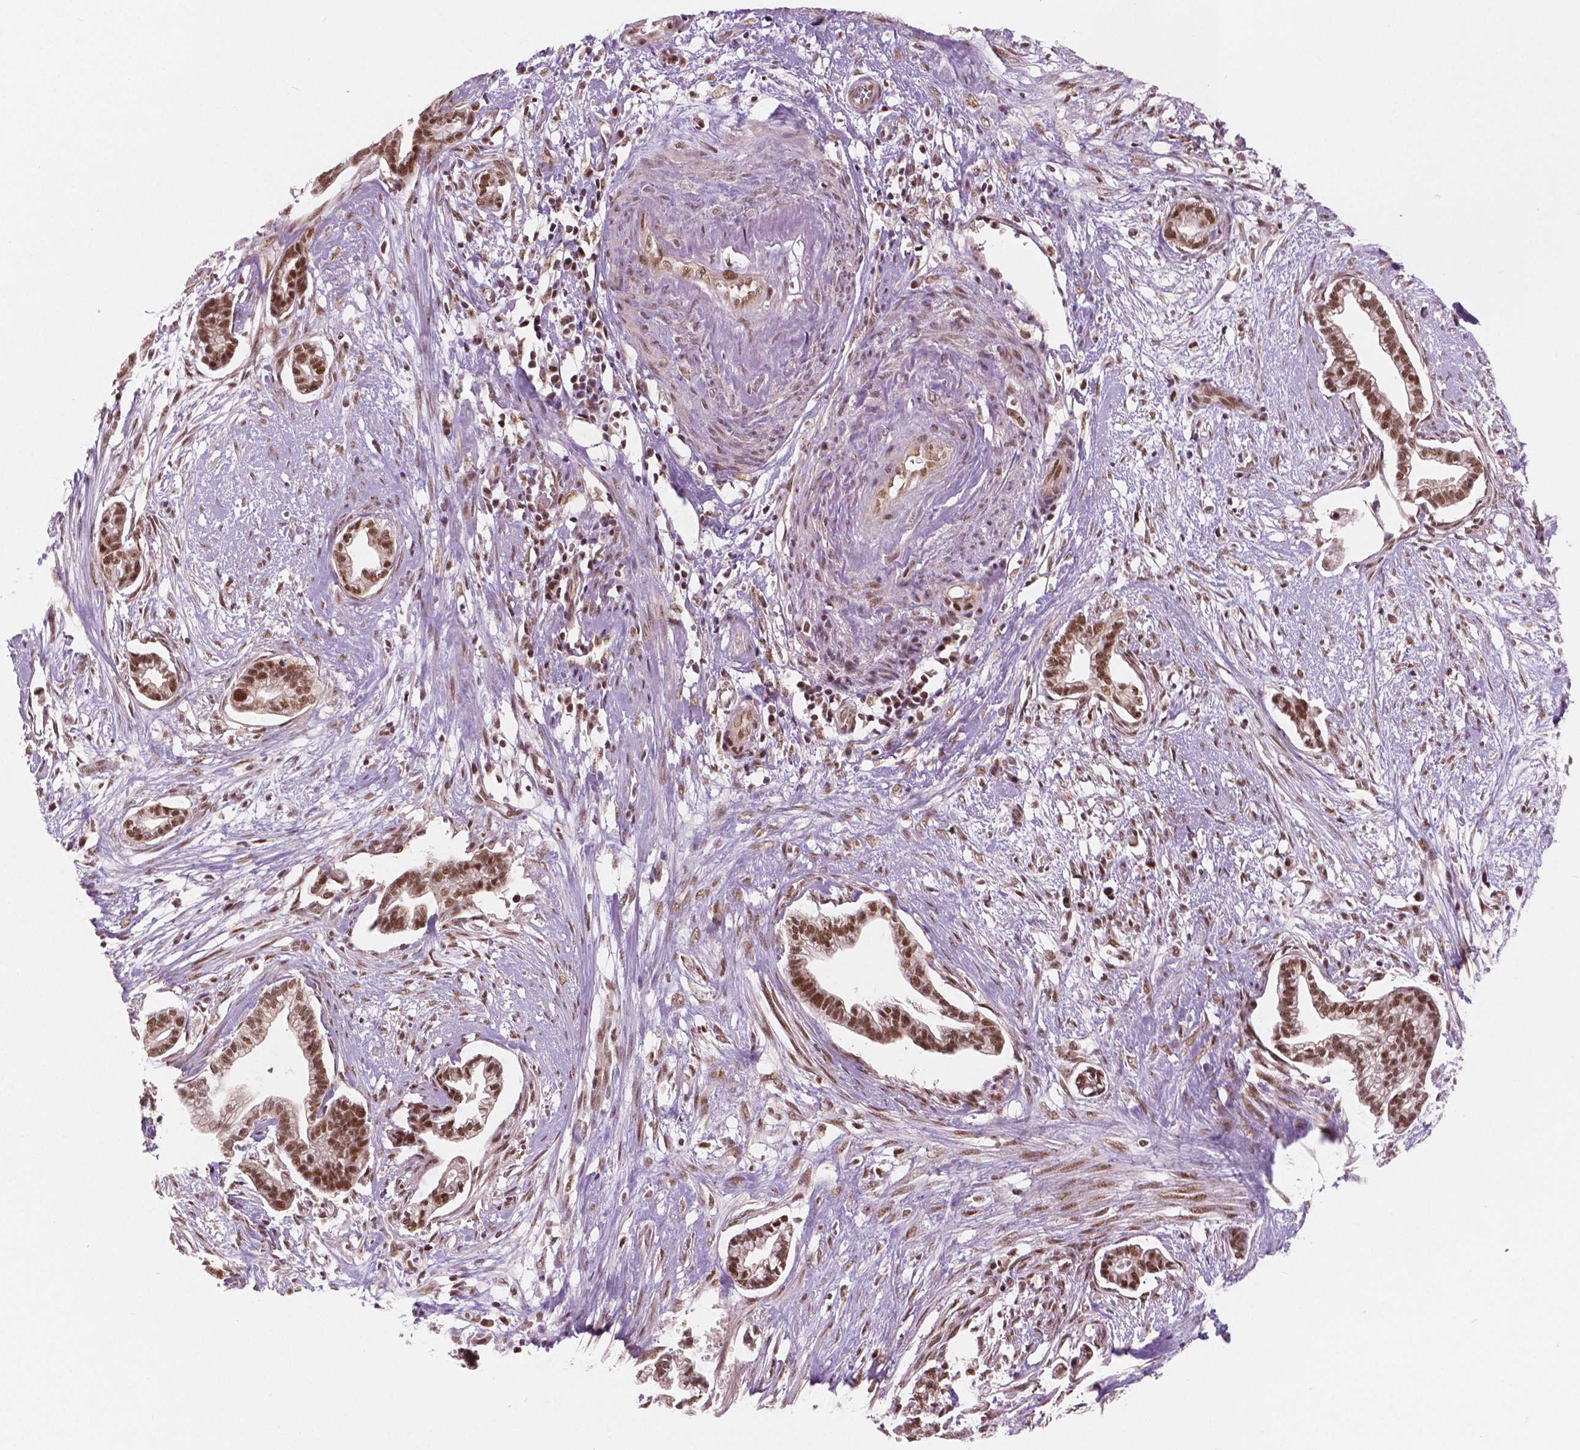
{"staining": {"intensity": "strong", "quantity": ">75%", "location": "nuclear"}, "tissue": "cervical cancer", "cell_type": "Tumor cells", "image_type": "cancer", "snomed": [{"axis": "morphology", "description": "Adenocarcinoma, NOS"}, {"axis": "topography", "description": "Cervix"}], "caption": "This is a histology image of immunohistochemistry staining of cervical adenocarcinoma, which shows strong expression in the nuclear of tumor cells.", "gene": "NSD2", "patient": {"sex": "female", "age": 62}}